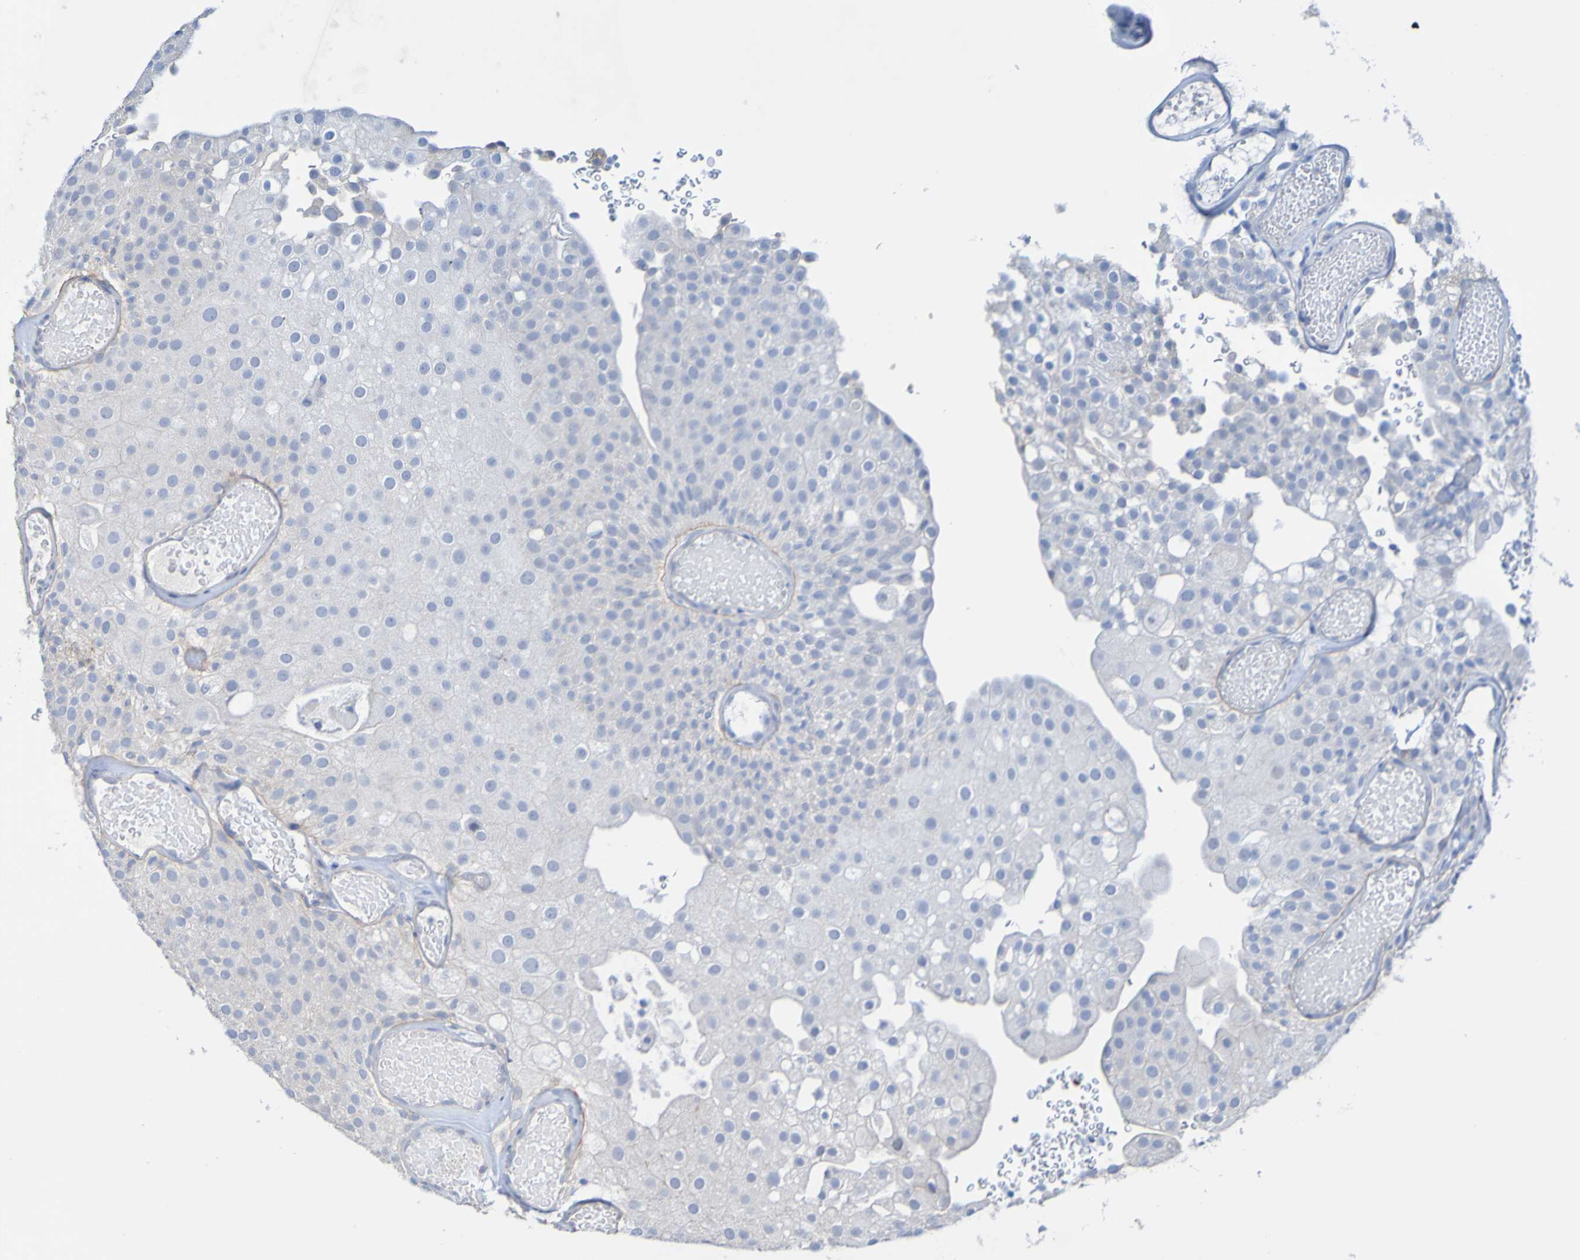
{"staining": {"intensity": "negative", "quantity": "none", "location": "none"}, "tissue": "urothelial cancer", "cell_type": "Tumor cells", "image_type": "cancer", "snomed": [{"axis": "morphology", "description": "Urothelial carcinoma, Low grade"}, {"axis": "topography", "description": "Urinary bladder"}], "caption": "Tumor cells are negative for brown protein staining in urothelial cancer. (Brightfield microscopy of DAB immunohistochemistry (IHC) at high magnification).", "gene": "ACMSD", "patient": {"sex": "male", "age": 78}}